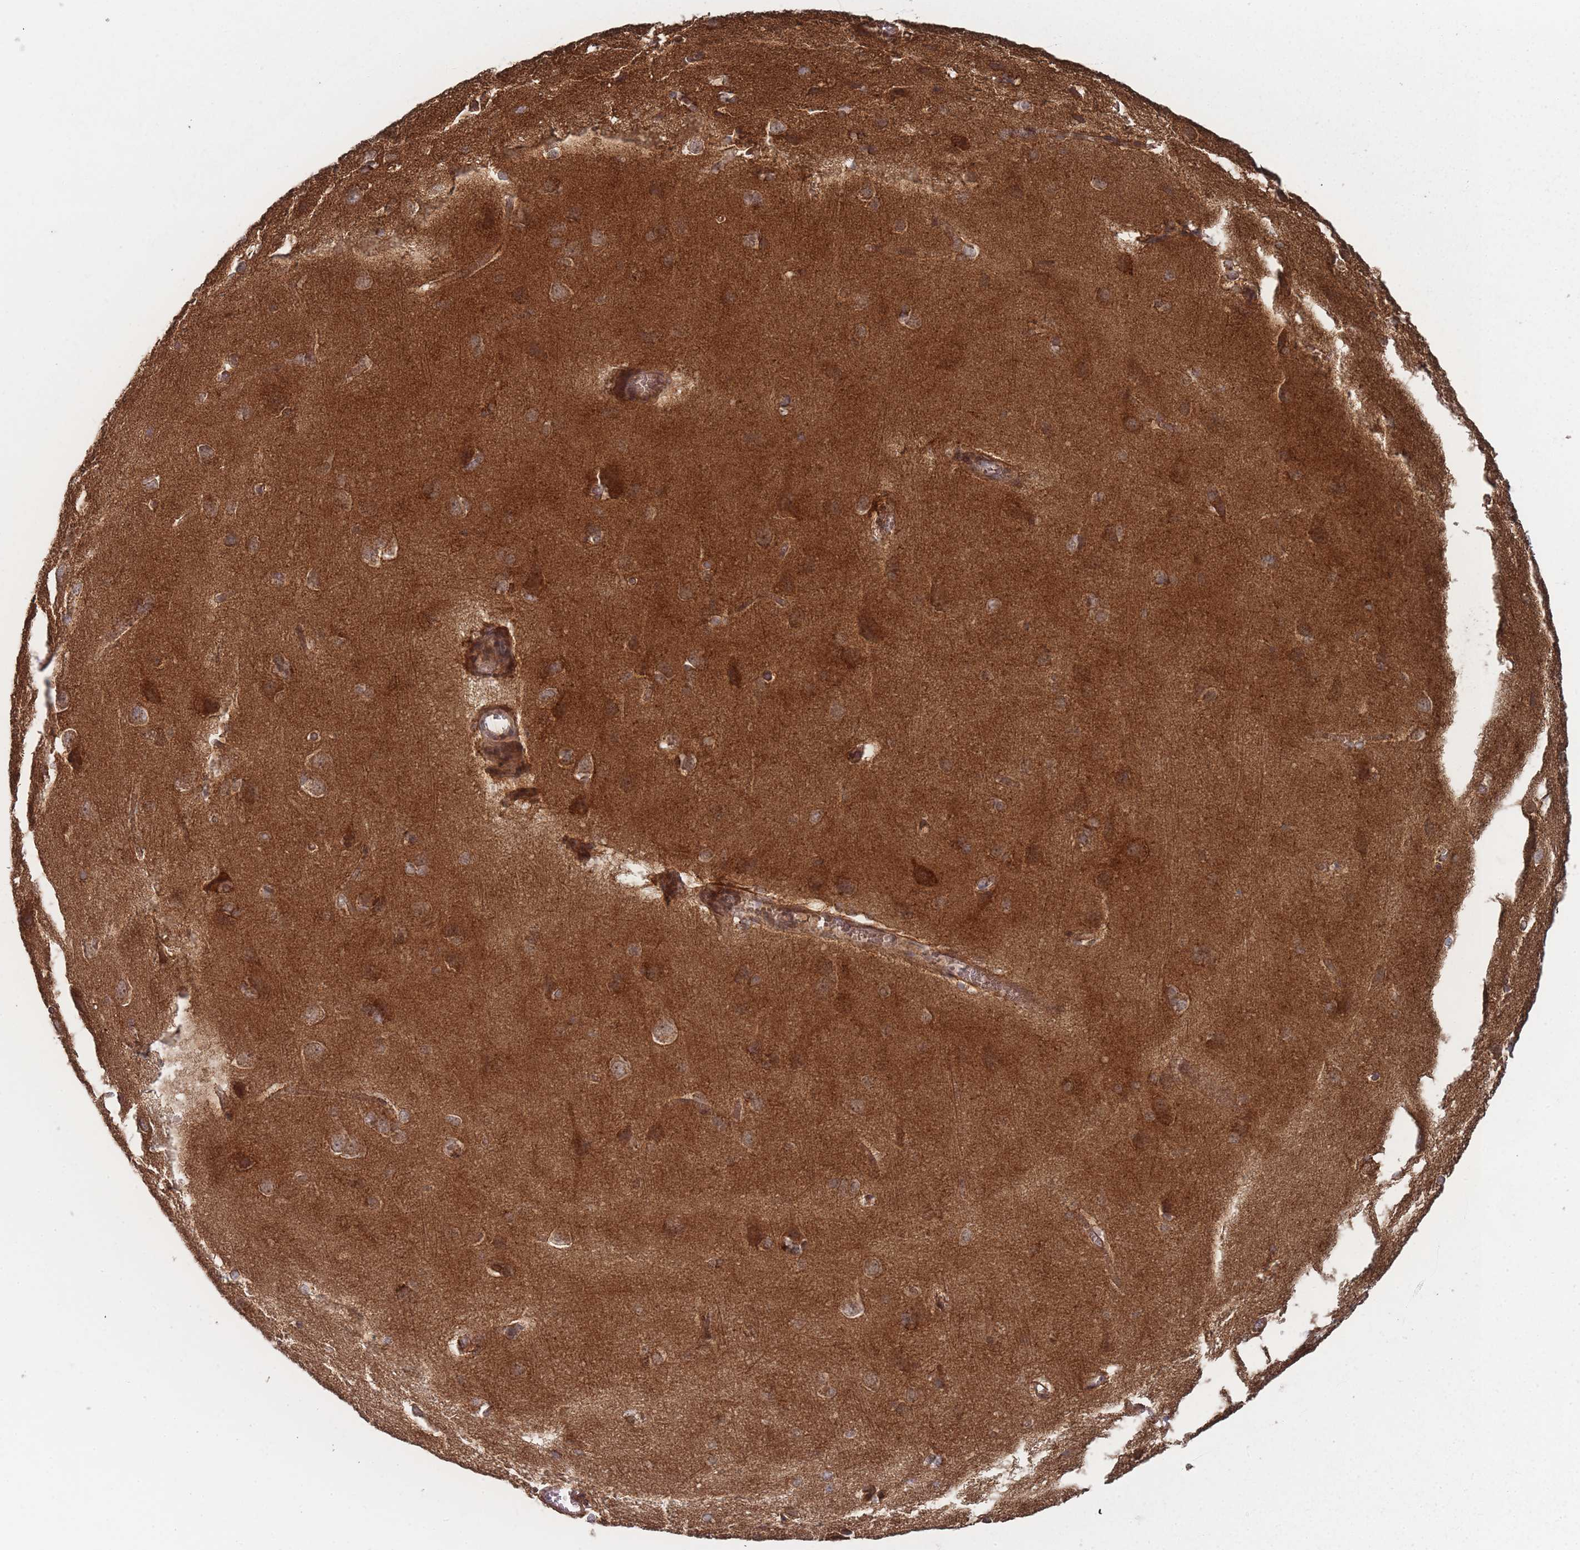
{"staining": {"intensity": "weak", "quantity": "<25%", "location": "cytoplasmic/membranous"}, "tissue": "cerebral cortex", "cell_type": "Endothelial cells", "image_type": "normal", "snomed": [{"axis": "morphology", "description": "Normal tissue, NOS"}, {"axis": "topography", "description": "Cerebral cortex"}], "caption": "Immunohistochemistry (IHC) image of benign cerebral cortex: human cerebral cortex stained with DAB (3,3'-diaminobenzidine) shows no significant protein staining in endothelial cells.", "gene": "PSMB3", "patient": {"sex": "male", "age": 37}}